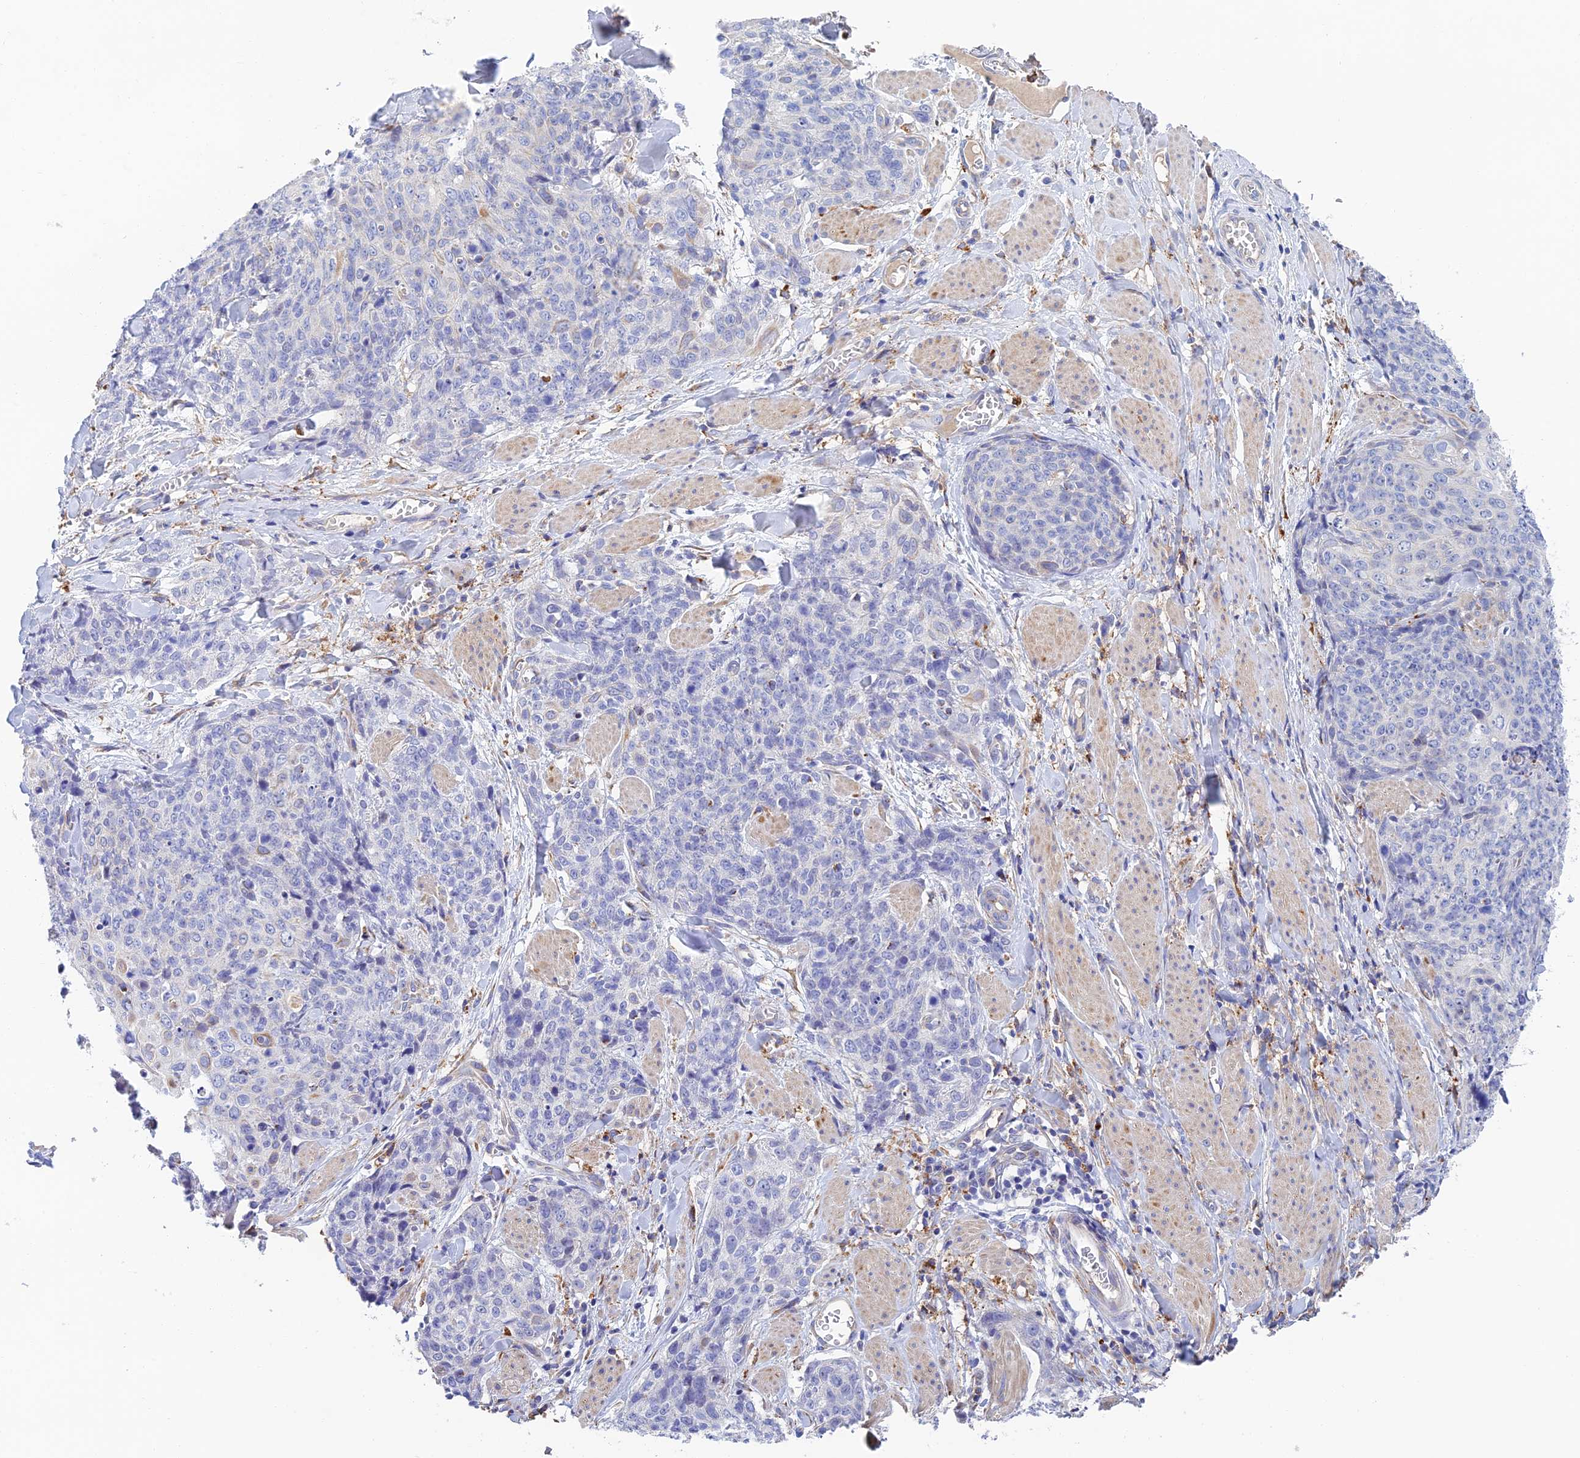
{"staining": {"intensity": "negative", "quantity": "none", "location": "none"}, "tissue": "skin cancer", "cell_type": "Tumor cells", "image_type": "cancer", "snomed": [{"axis": "morphology", "description": "Squamous cell carcinoma, NOS"}, {"axis": "topography", "description": "Skin"}, {"axis": "topography", "description": "Vulva"}], "caption": "A micrograph of human squamous cell carcinoma (skin) is negative for staining in tumor cells. (Immunohistochemistry (ihc), brightfield microscopy, high magnification).", "gene": "RPGRIP1L", "patient": {"sex": "female", "age": 85}}